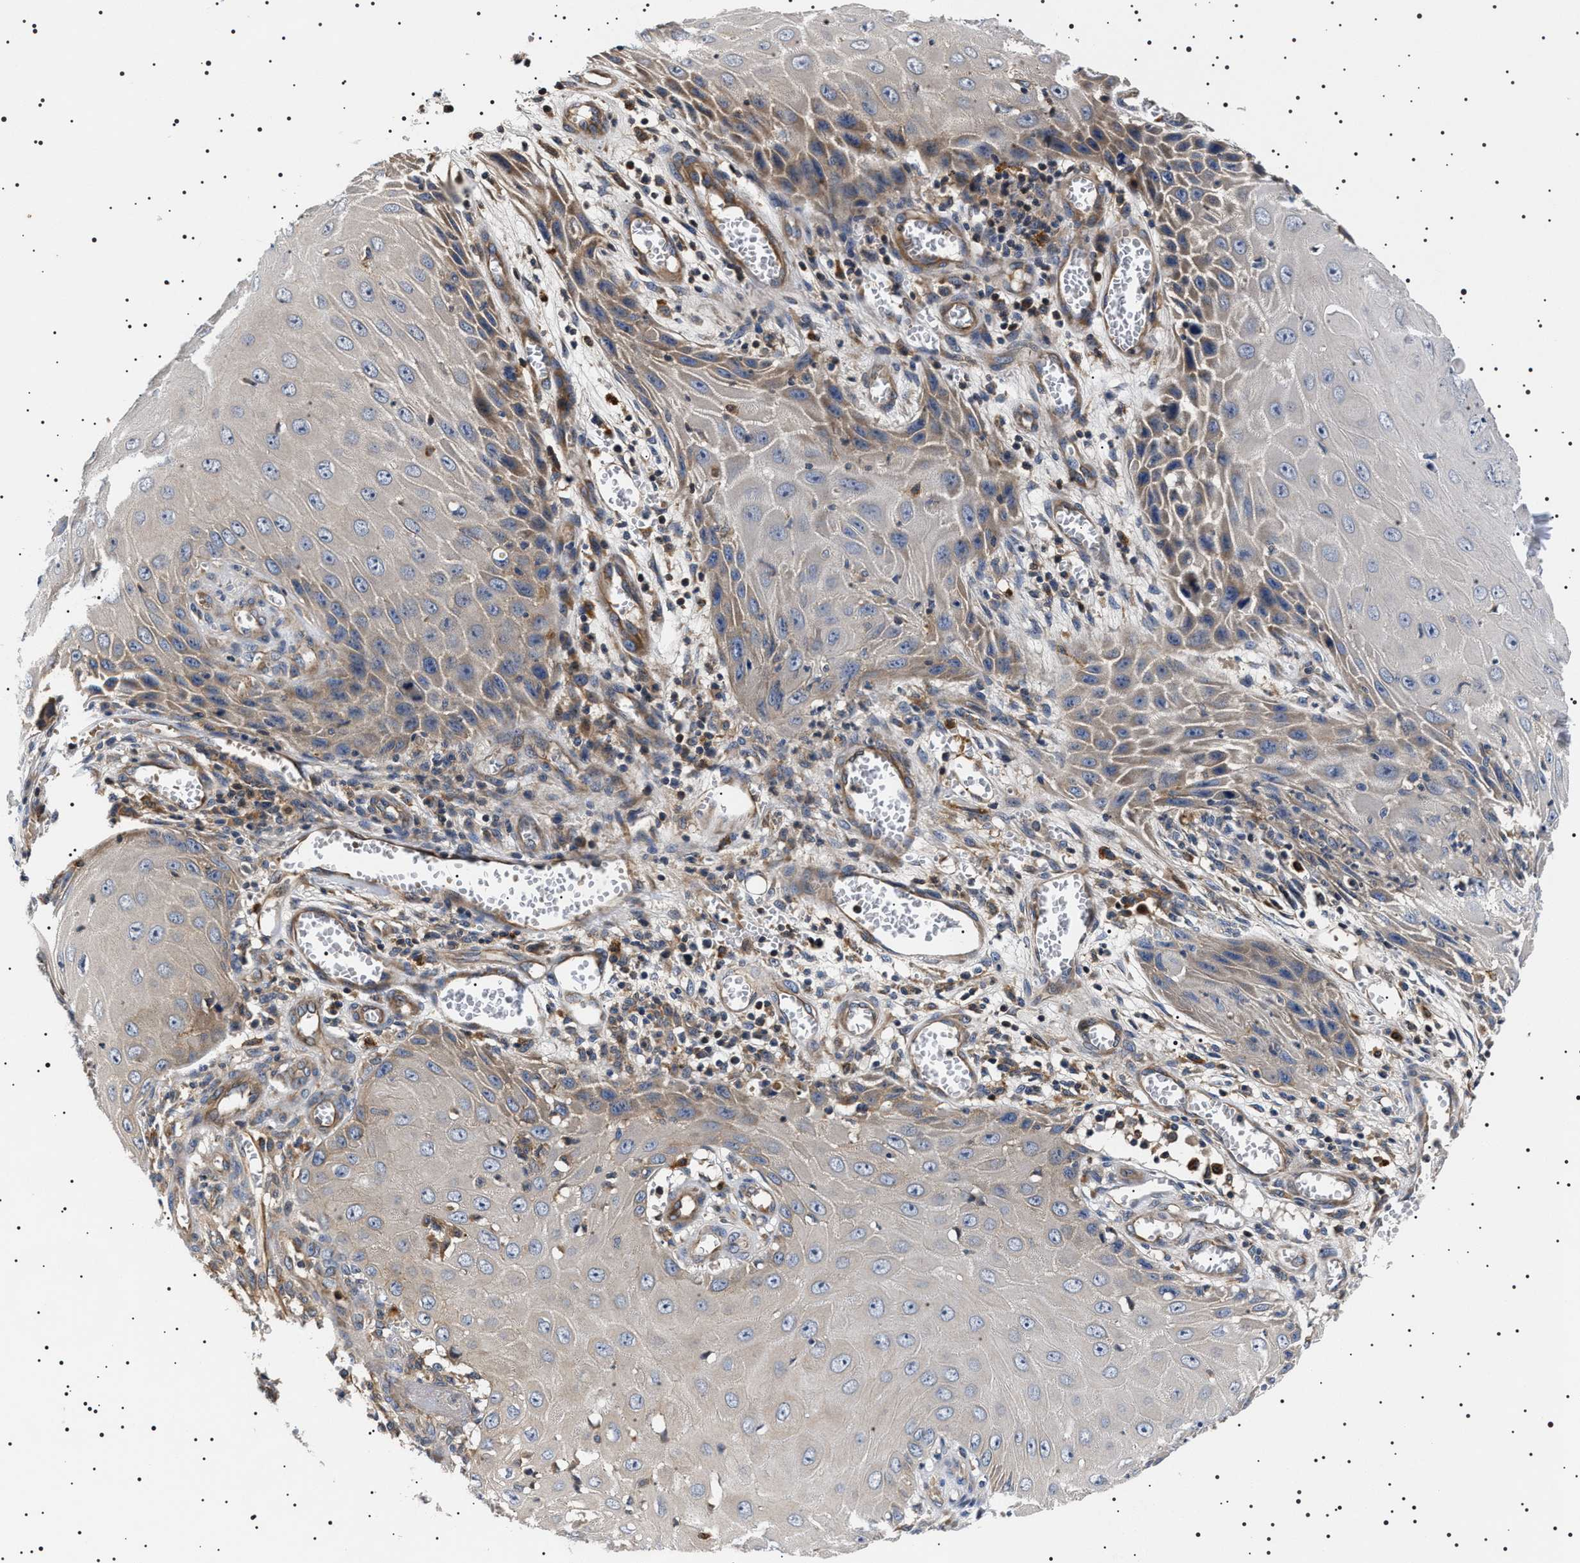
{"staining": {"intensity": "moderate", "quantity": "<25%", "location": "cytoplasmic/membranous"}, "tissue": "skin cancer", "cell_type": "Tumor cells", "image_type": "cancer", "snomed": [{"axis": "morphology", "description": "Squamous cell carcinoma, NOS"}, {"axis": "topography", "description": "Skin"}], "caption": "Skin cancer (squamous cell carcinoma) stained with a brown dye displays moderate cytoplasmic/membranous positive staining in approximately <25% of tumor cells.", "gene": "SLC4A7", "patient": {"sex": "female", "age": 73}}